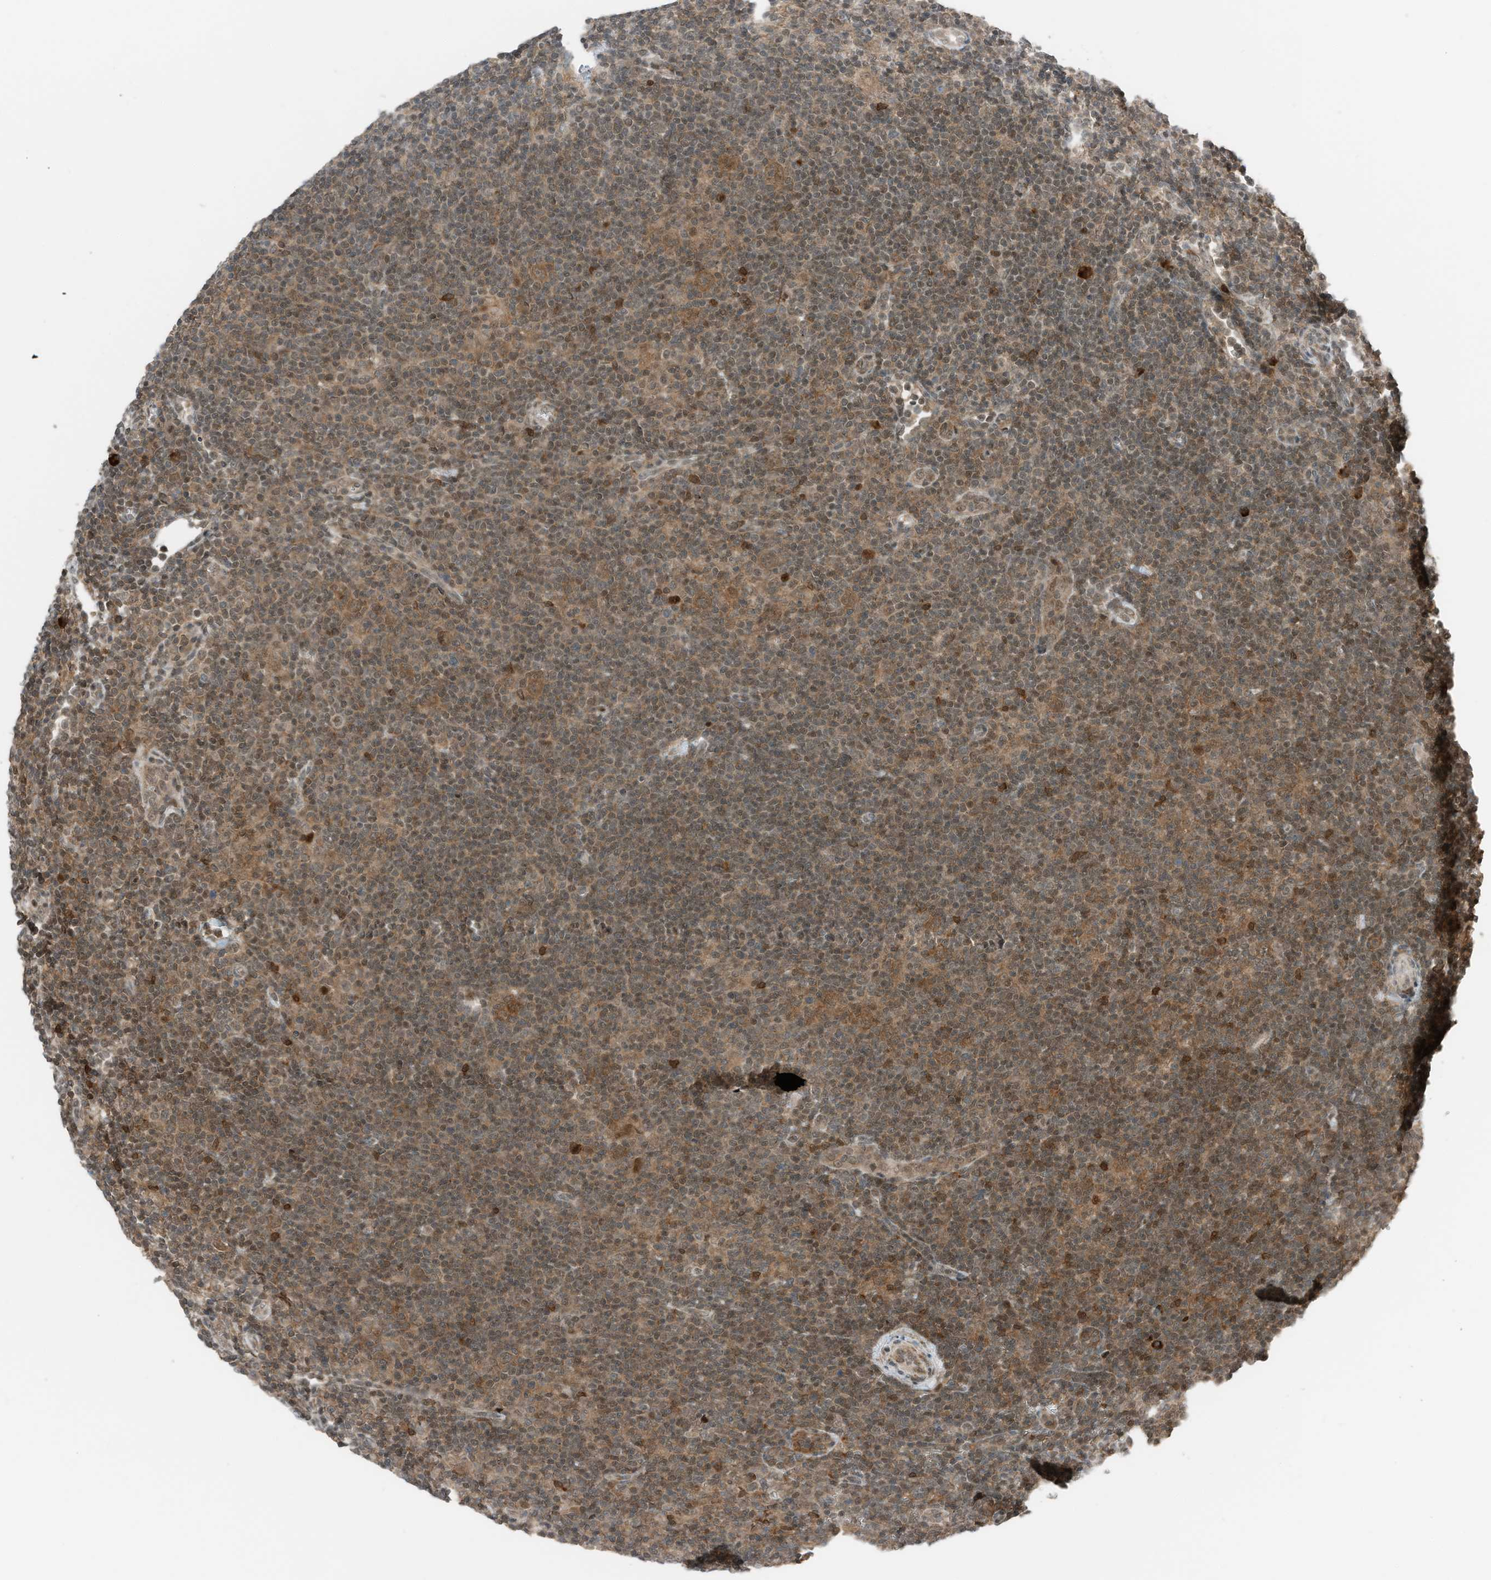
{"staining": {"intensity": "moderate", "quantity": ">75%", "location": "cytoplasmic/membranous"}, "tissue": "lymphoma", "cell_type": "Tumor cells", "image_type": "cancer", "snomed": [{"axis": "morphology", "description": "Hodgkin's disease, NOS"}, {"axis": "topography", "description": "Lymph node"}], "caption": "A high-resolution histopathology image shows immunohistochemistry (IHC) staining of lymphoma, which shows moderate cytoplasmic/membranous staining in about >75% of tumor cells.", "gene": "RMND1", "patient": {"sex": "female", "age": 57}}